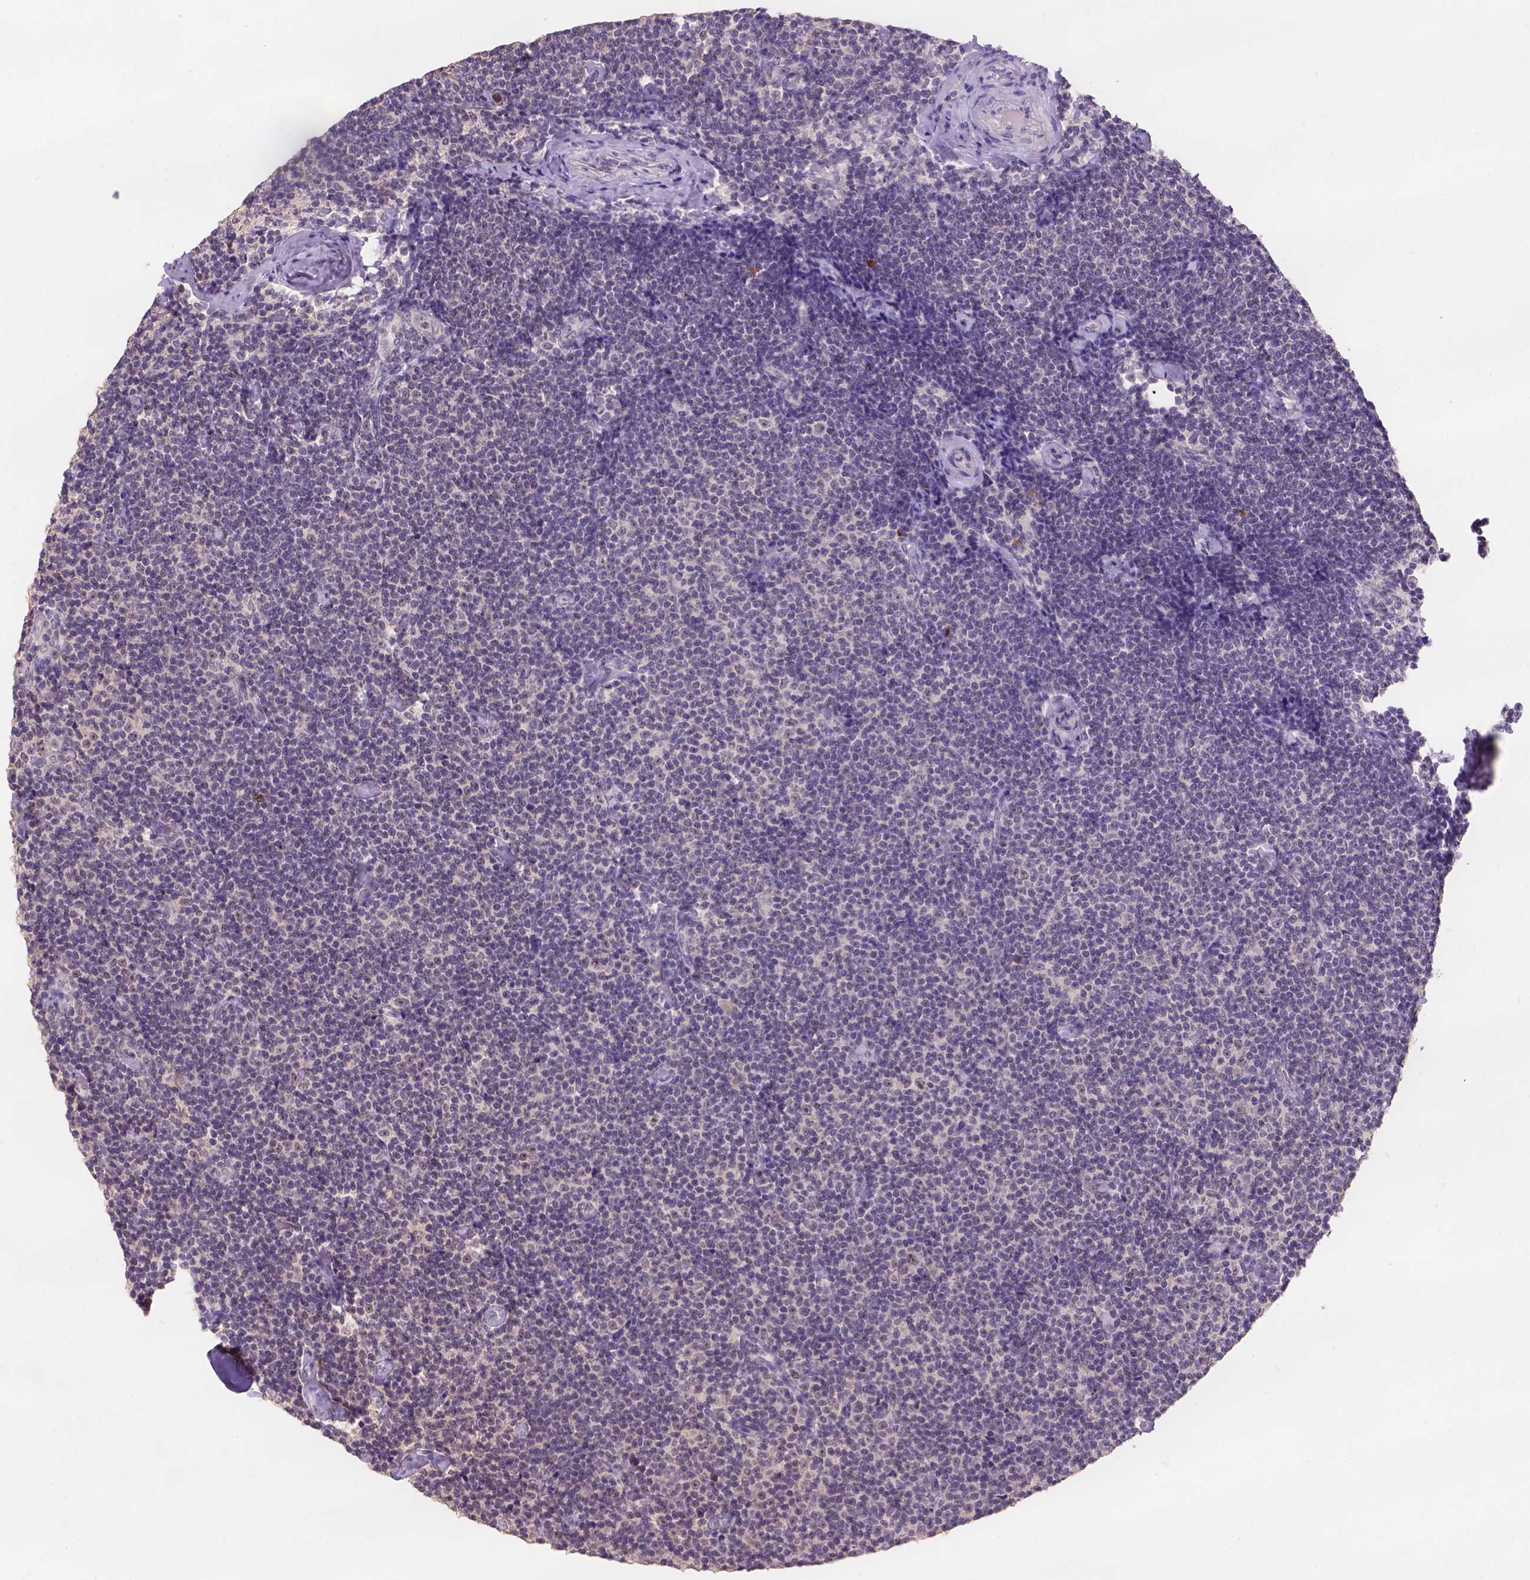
{"staining": {"intensity": "weak", "quantity": "25%-75%", "location": "cytoplasmic/membranous,nuclear"}, "tissue": "lymphoma", "cell_type": "Tumor cells", "image_type": "cancer", "snomed": [{"axis": "morphology", "description": "Malignant lymphoma, non-Hodgkin's type, Low grade"}, {"axis": "topography", "description": "Lymph node"}], "caption": "A brown stain labels weak cytoplasmic/membranous and nuclear positivity of a protein in human lymphoma tumor cells.", "gene": "SCML4", "patient": {"sex": "male", "age": 81}}